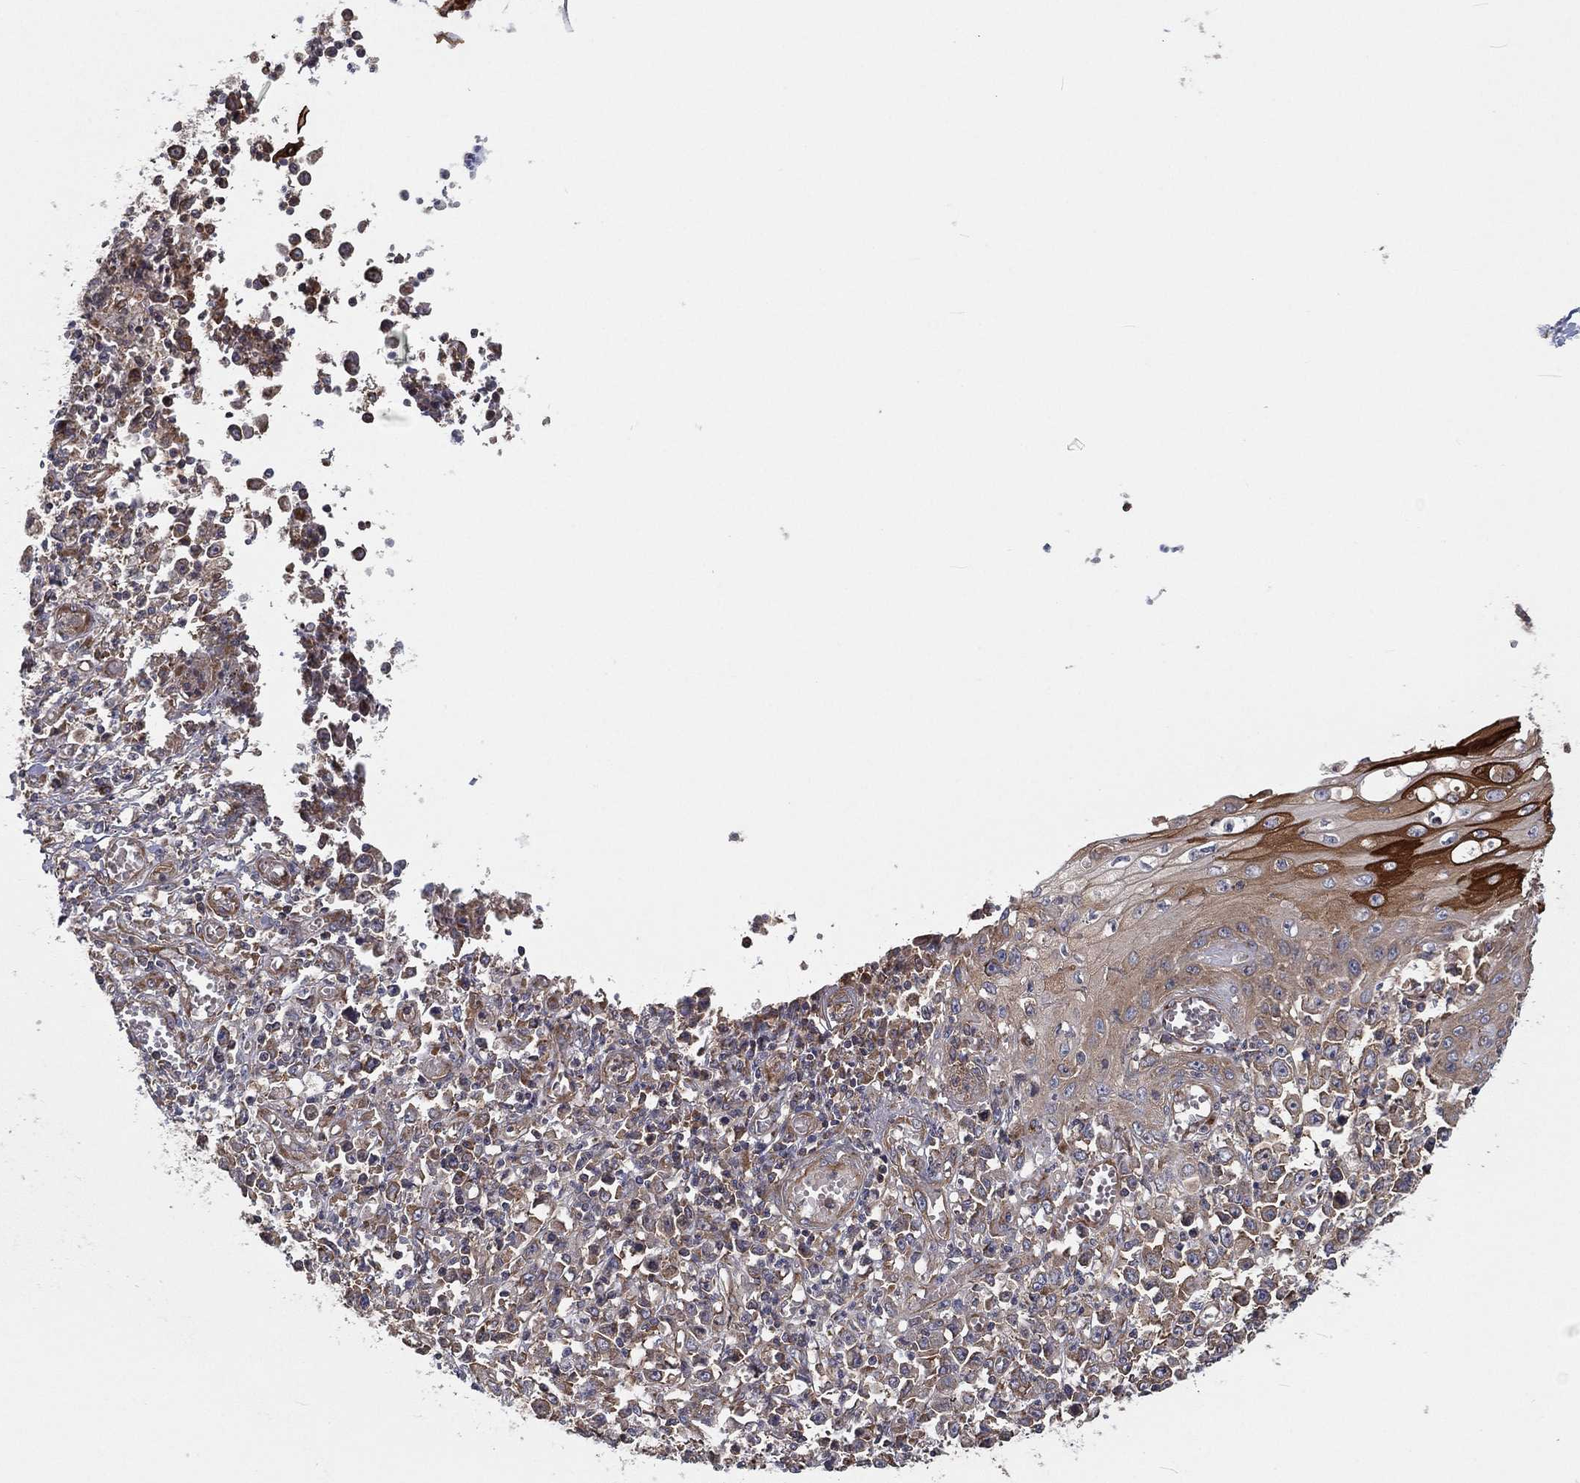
{"staining": {"intensity": "strong", "quantity": "<25%", "location": "cytoplasmic/membranous"}, "tissue": "stomach cancer", "cell_type": "Tumor cells", "image_type": "cancer", "snomed": [{"axis": "morphology", "description": "Adenocarcinoma, NOS"}, {"axis": "topography", "description": "Stomach, upper"}], "caption": "Immunohistochemistry (DAB) staining of stomach cancer (adenocarcinoma) shows strong cytoplasmic/membranous protein positivity in about <25% of tumor cells. Using DAB (3,3'-diaminobenzidine) (brown) and hematoxylin (blue) stains, captured at high magnification using brightfield microscopy.", "gene": "EIF2B5", "patient": {"sex": "male", "age": 70}}